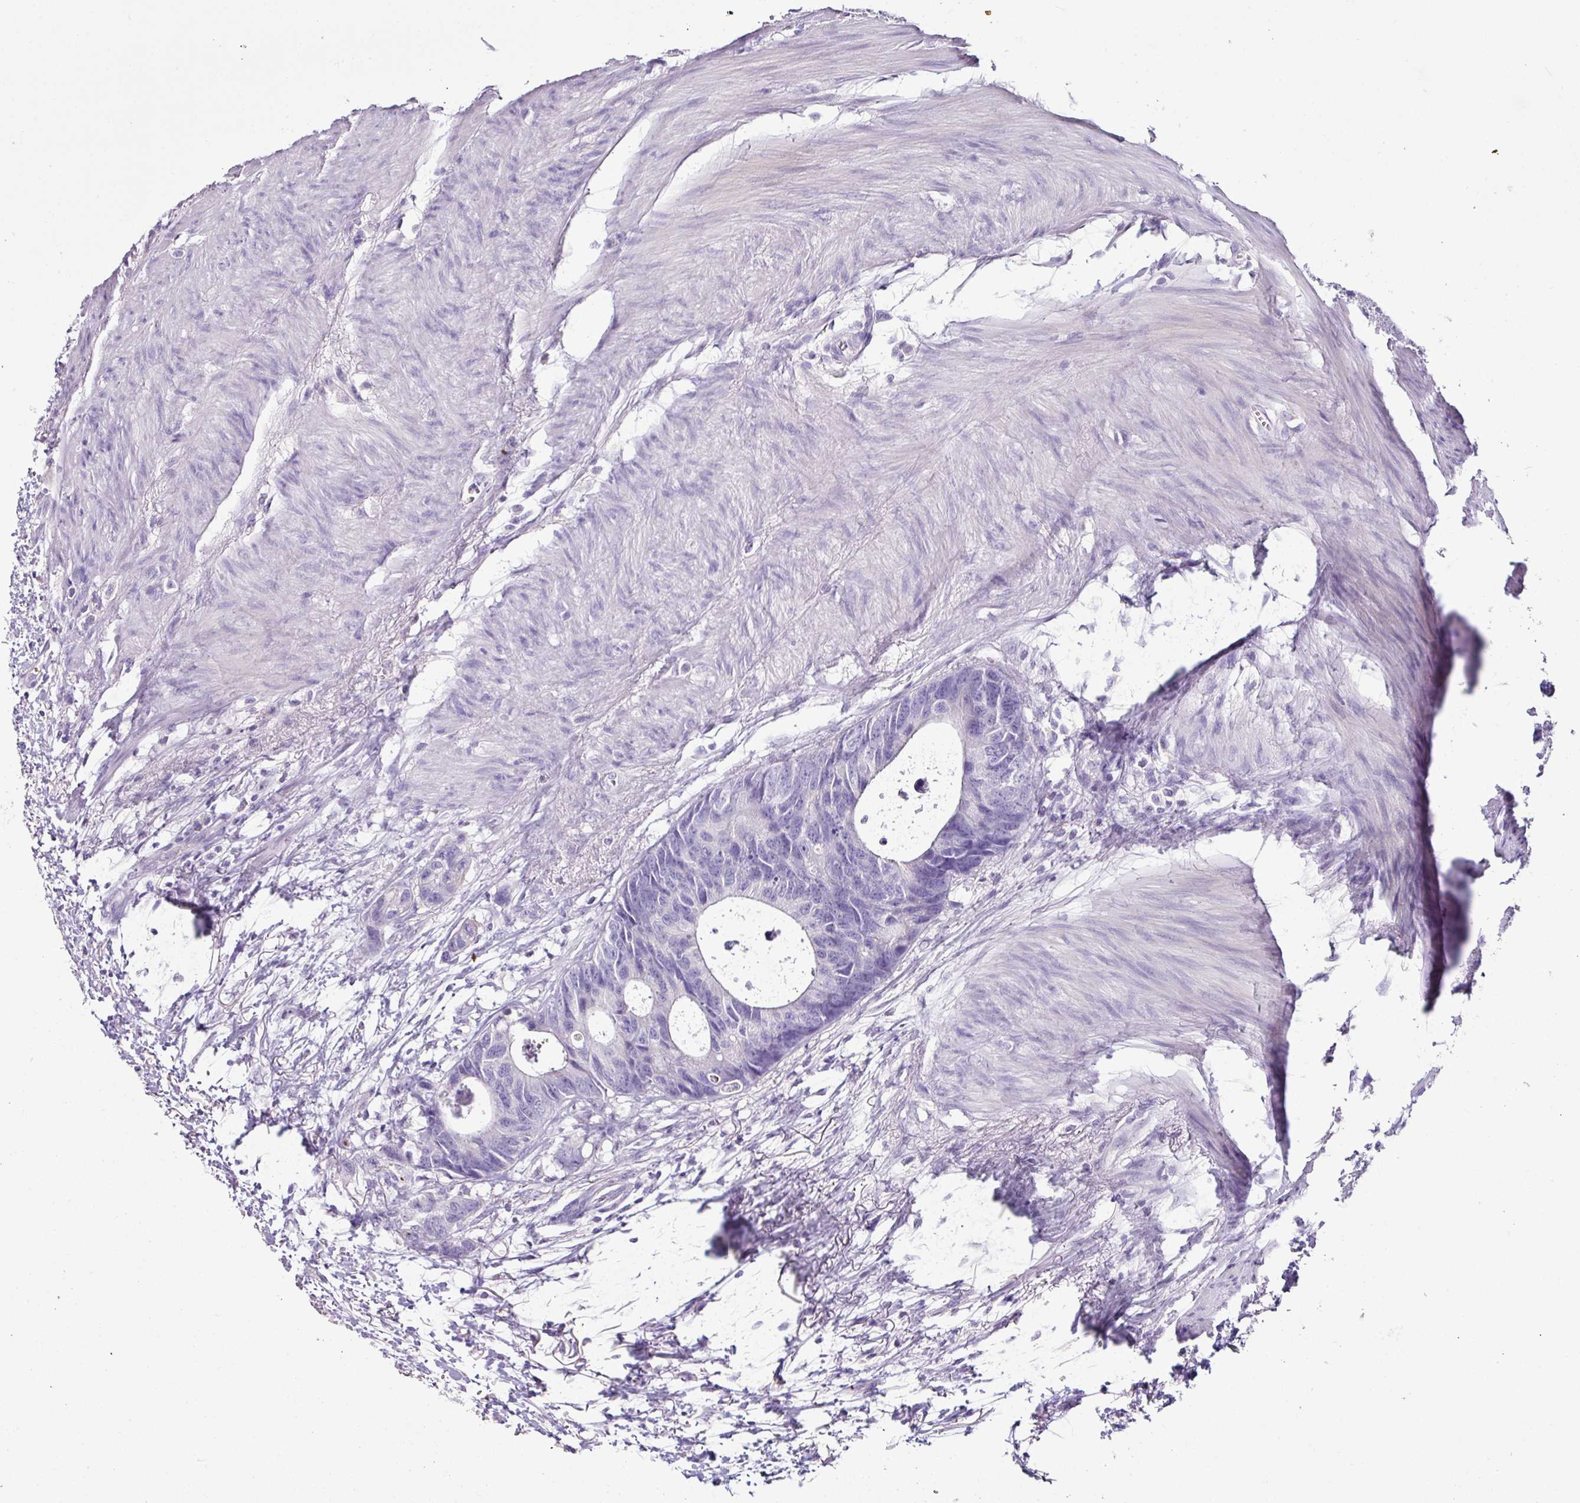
{"staining": {"intensity": "negative", "quantity": "none", "location": "none"}, "tissue": "colorectal cancer", "cell_type": "Tumor cells", "image_type": "cancer", "snomed": [{"axis": "morphology", "description": "Adenocarcinoma, NOS"}, {"axis": "topography", "description": "Colon"}], "caption": "There is no significant positivity in tumor cells of colorectal cancer.", "gene": "GLP2R", "patient": {"sex": "female", "age": 57}}